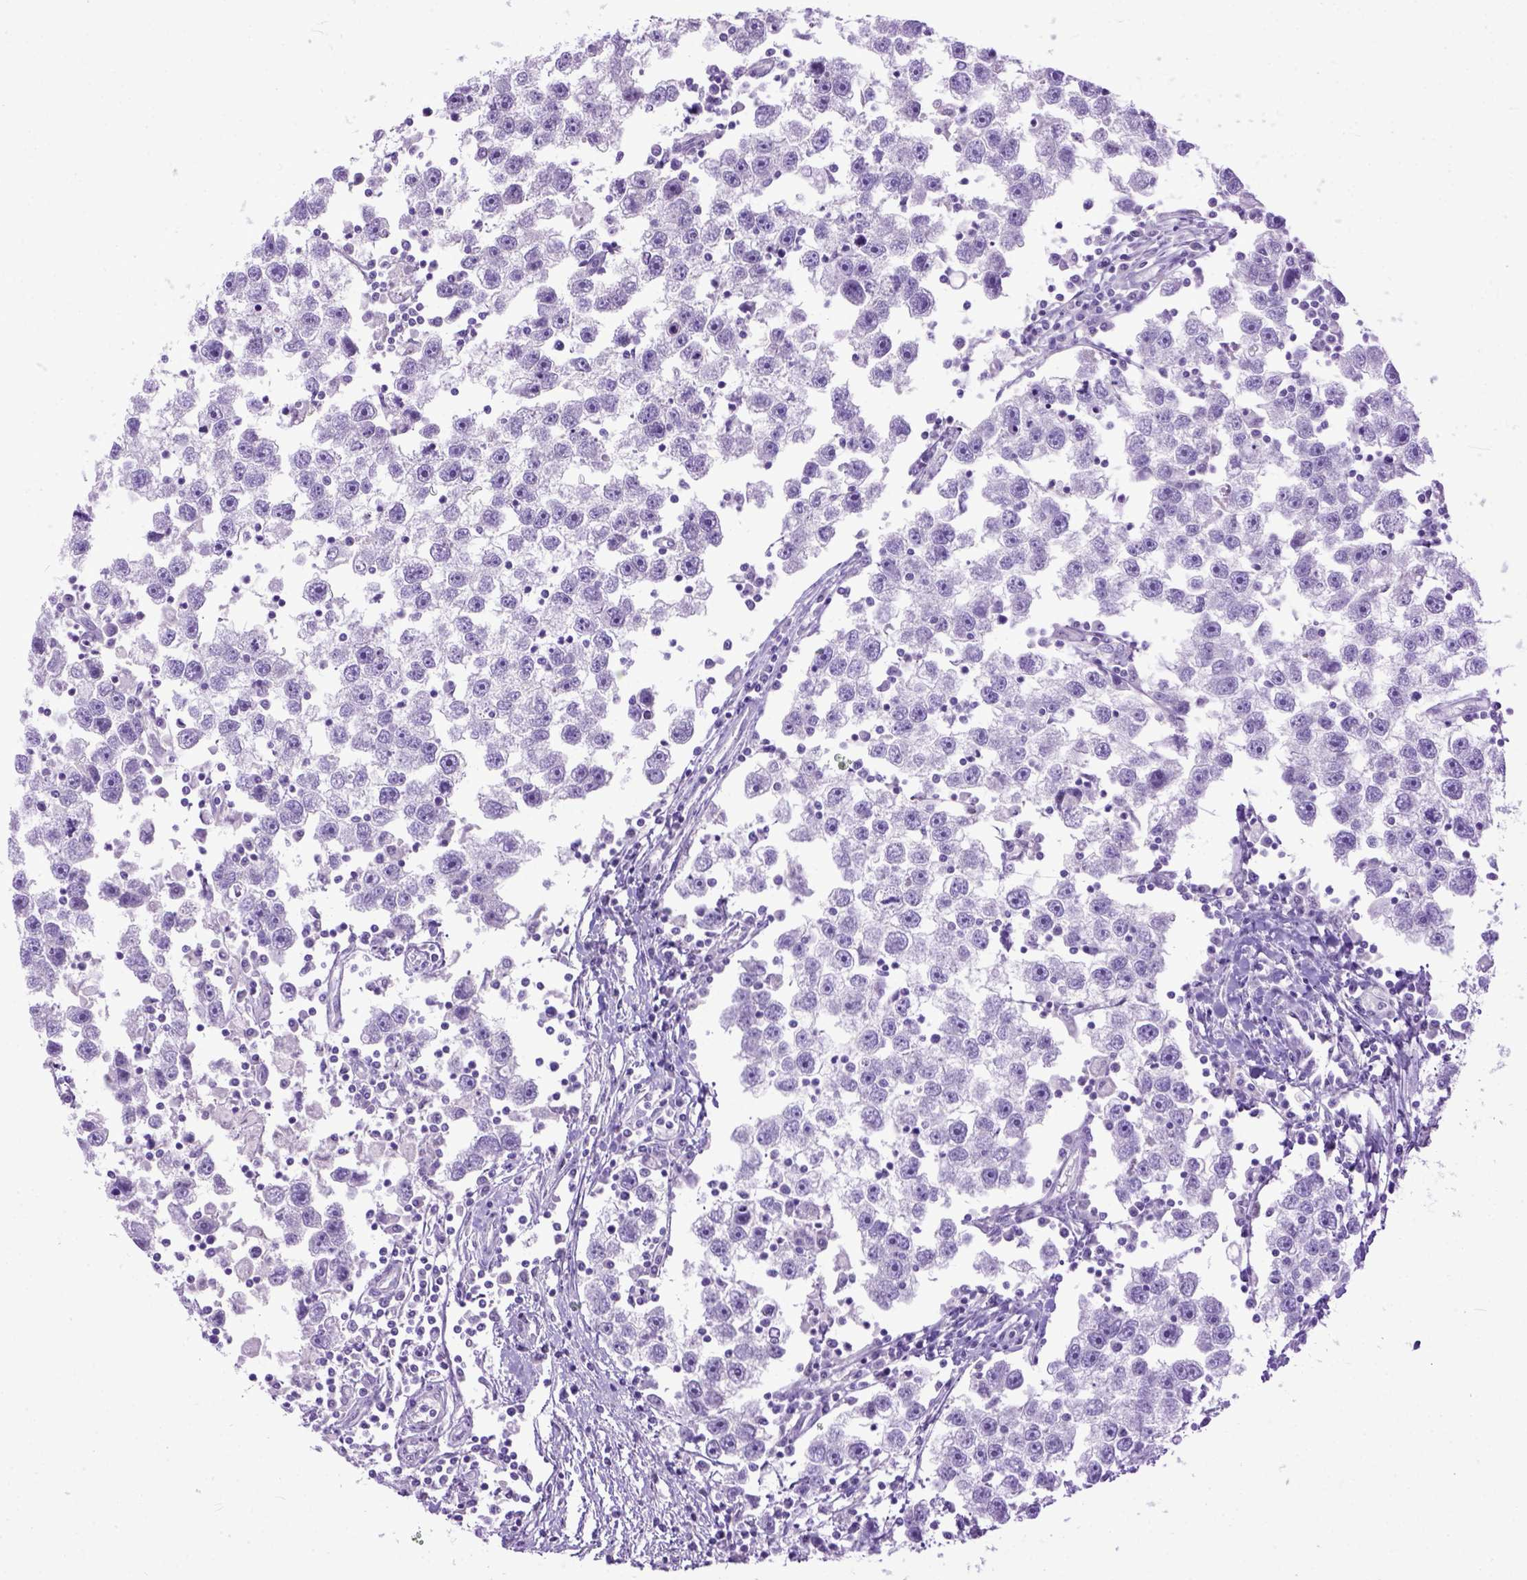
{"staining": {"intensity": "negative", "quantity": "none", "location": "none"}, "tissue": "testis cancer", "cell_type": "Tumor cells", "image_type": "cancer", "snomed": [{"axis": "morphology", "description": "Seminoma, NOS"}, {"axis": "topography", "description": "Testis"}], "caption": "Tumor cells are negative for protein expression in human testis cancer (seminoma).", "gene": "CRB1", "patient": {"sex": "male", "age": 30}}